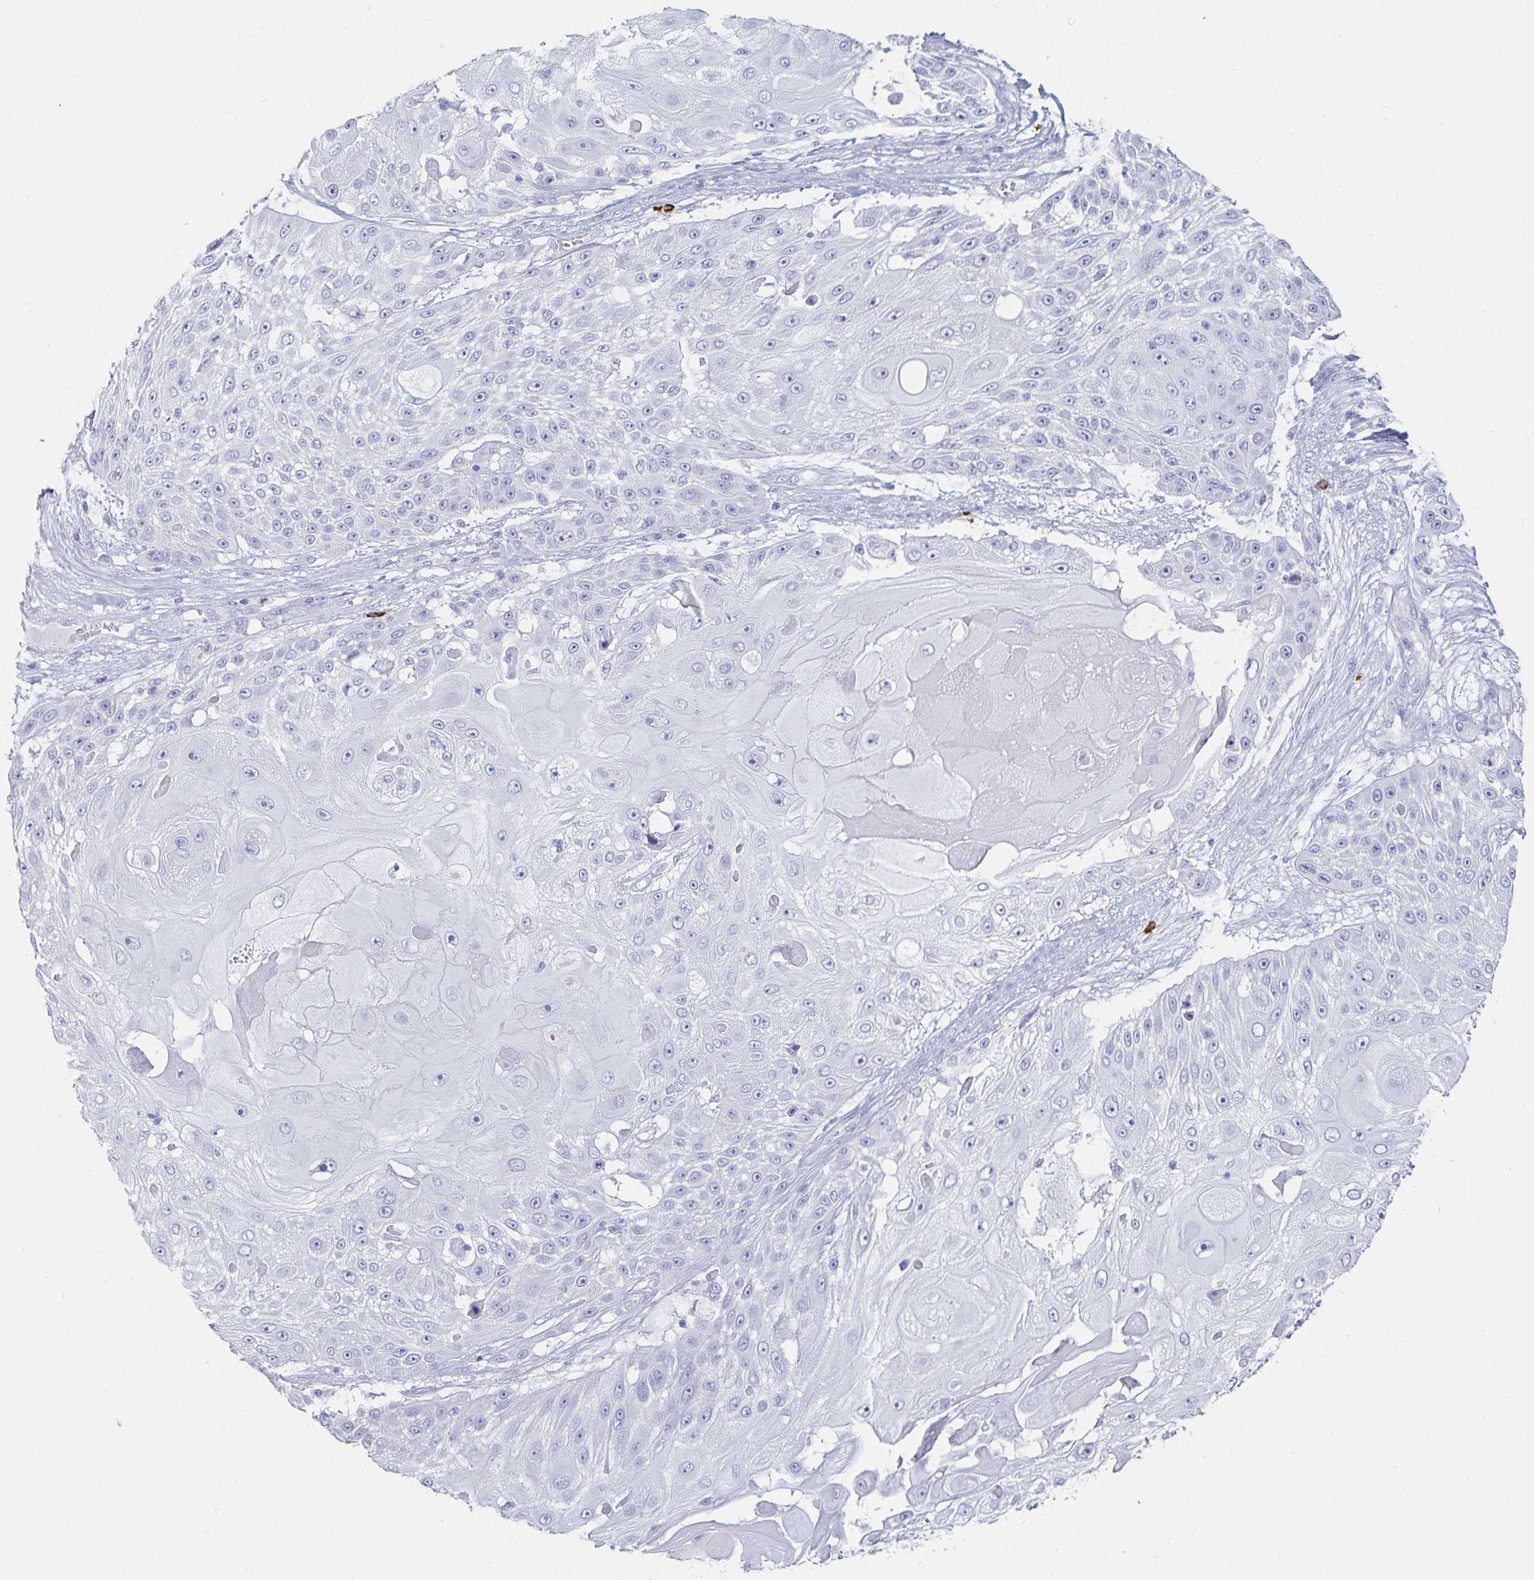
{"staining": {"intensity": "negative", "quantity": "none", "location": "none"}, "tissue": "skin cancer", "cell_type": "Tumor cells", "image_type": "cancer", "snomed": [{"axis": "morphology", "description": "Squamous cell carcinoma, NOS"}, {"axis": "topography", "description": "Skin"}], "caption": "Human skin squamous cell carcinoma stained for a protein using immunohistochemistry (IHC) demonstrates no staining in tumor cells.", "gene": "TNIP1", "patient": {"sex": "female", "age": 86}}